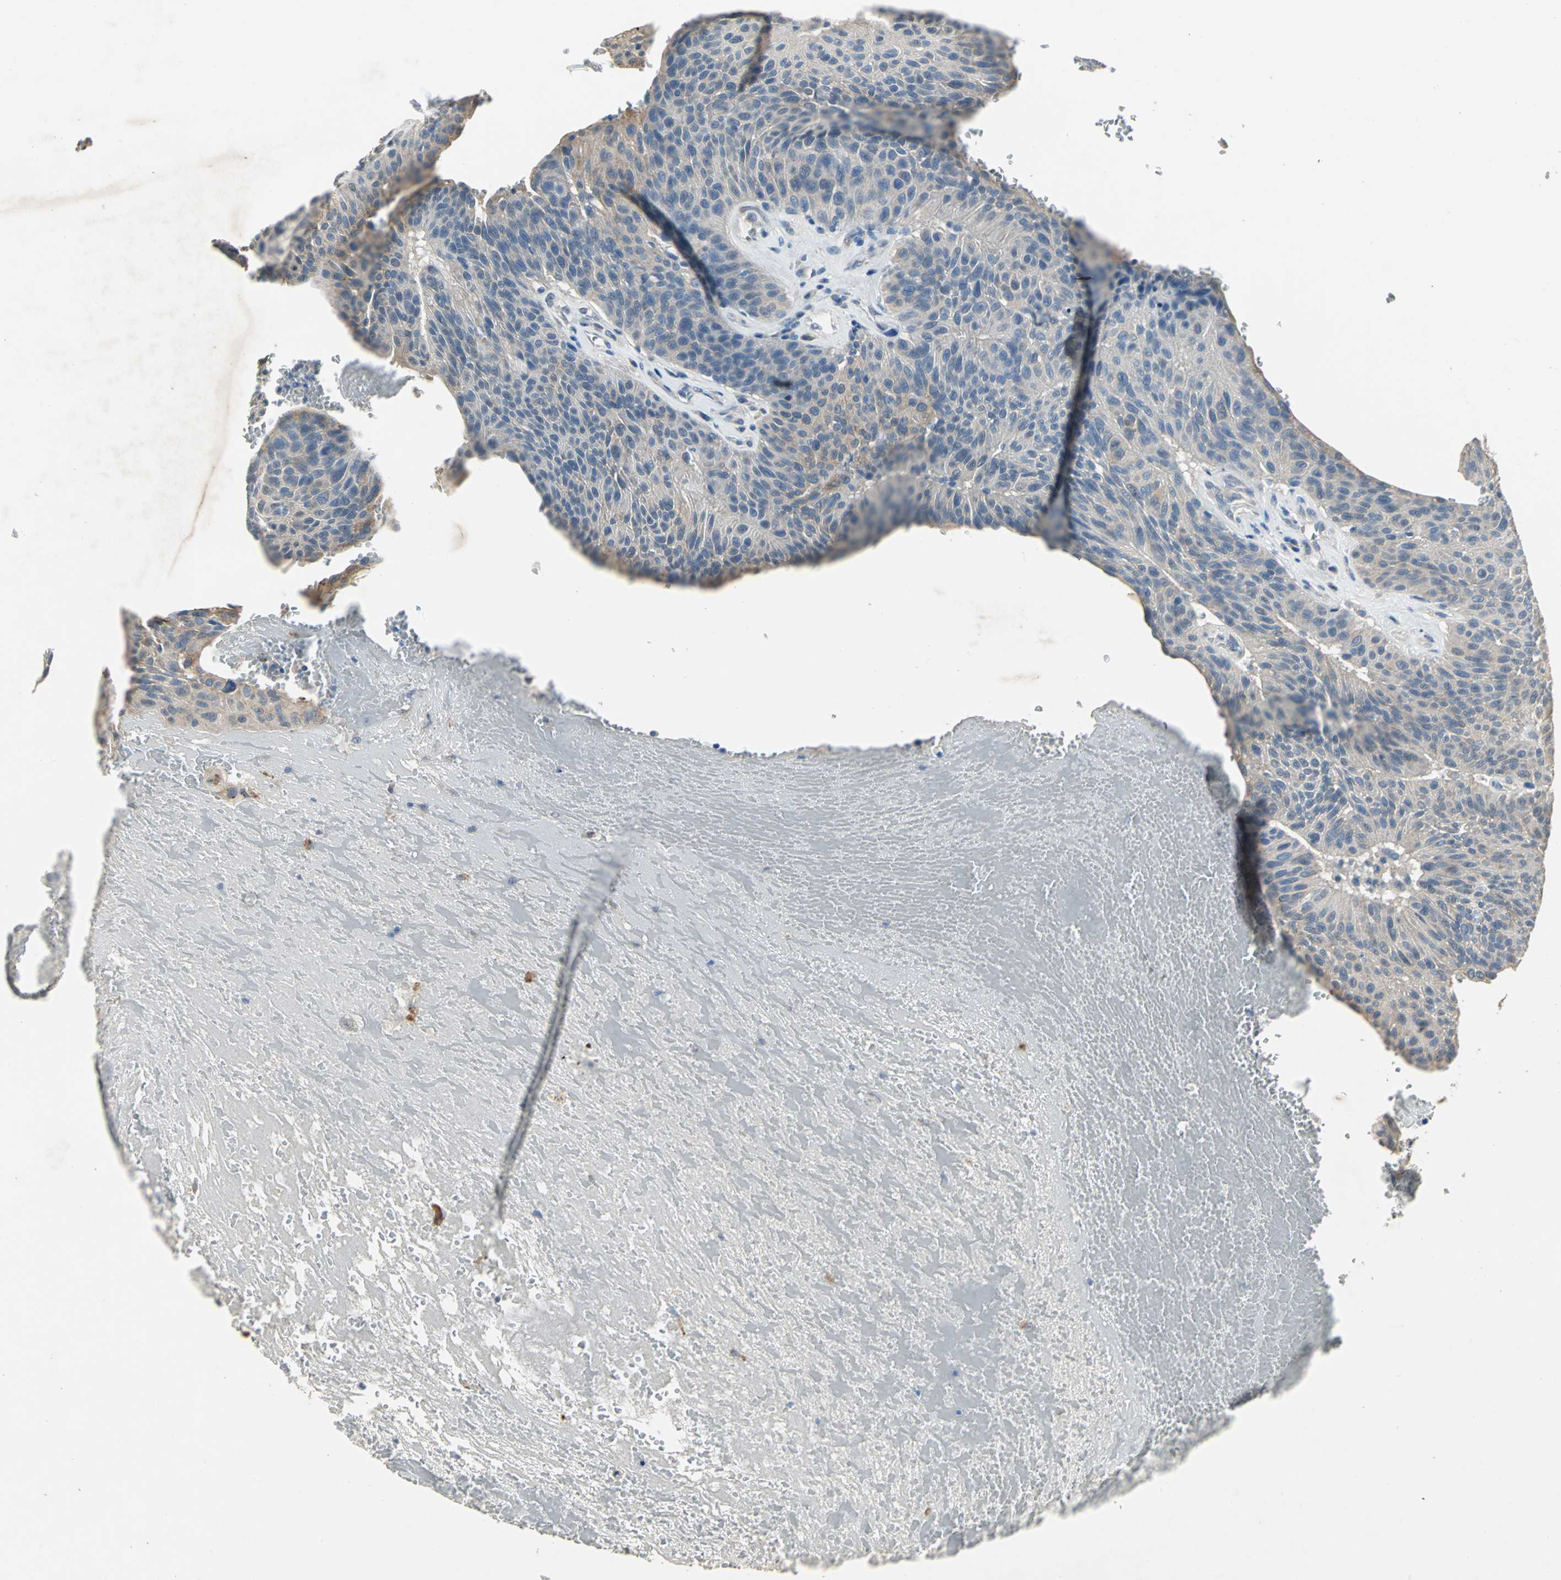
{"staining": {"intensity": "weak", "quantity": ">75%", "location": "cytoplasmic/membranous"}, "tissue": "urothelial cancer", "cell_type": "Tumor cells", "image_type": "cancer", "snomed": [{"axis": "morphology", "description": "Urothelial carcinoma, High grade"}, {"axis": "topography", "description": "Urinary bladder"}], "caption": "There is low levels of weak cytoplasmic/membranous expression in tumor cells of urothelial cancer, as demonstrated by immunohistochemical staining (brown color).", "gene": "OCLN", "patient": {"sex": "male", "age": 66}}